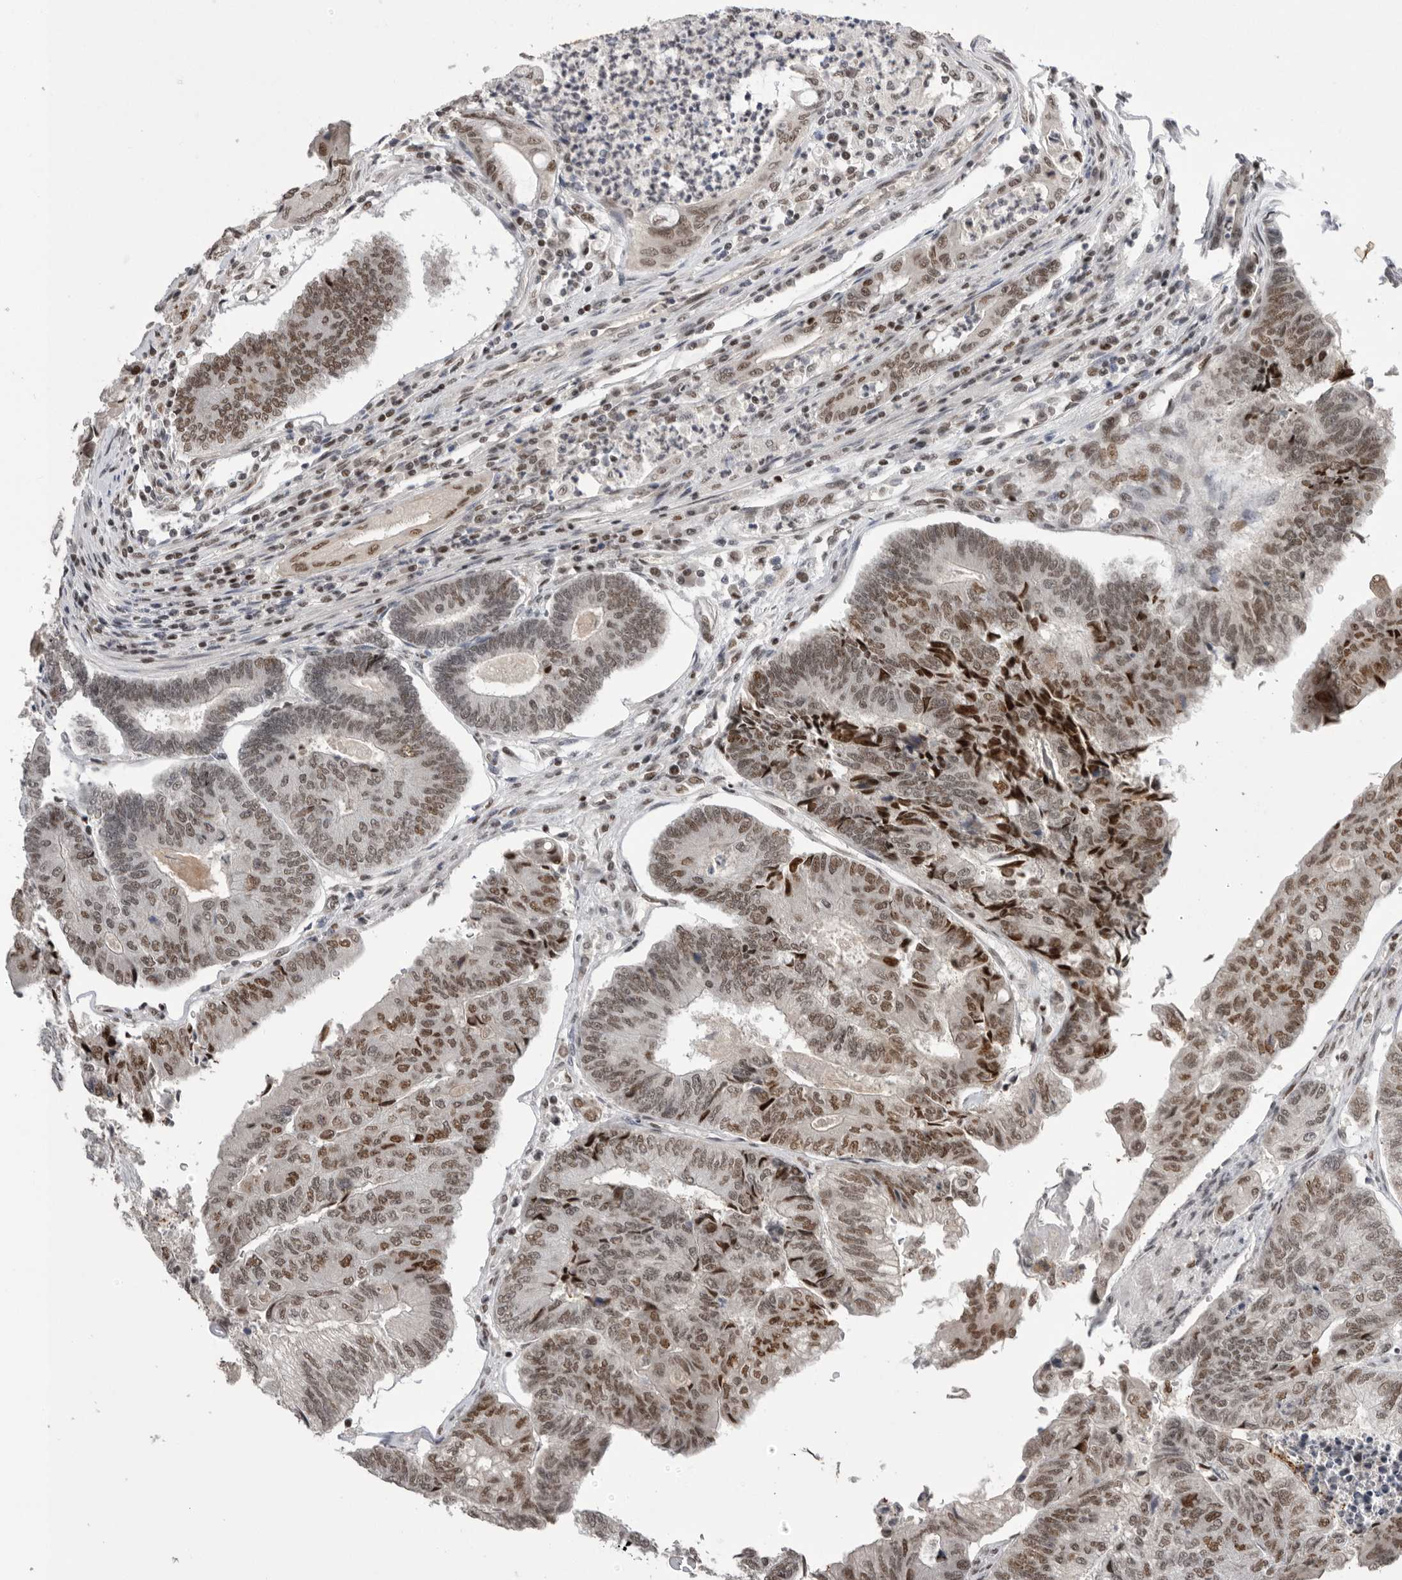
{"staining": {"intensity": "moderate", "quantity": ">75%", "location": "nuclear"}, "tissue": "colorectal cancer", "cell_type": "Tumor cells", "image_type": "cancer", "snomed": [{"axis": "morphology", "description": "Adenocarcinoma, NOS"}, {"axis": "topography", "description": "Colon"}], "caption": "IHC of colorectal adenocarcinoma reveals medium levels of moderate nuclear positivity in about >75% of tumor cells.", "gene": "POU5F1", "patient": {"sex": "female", "age": 67}}